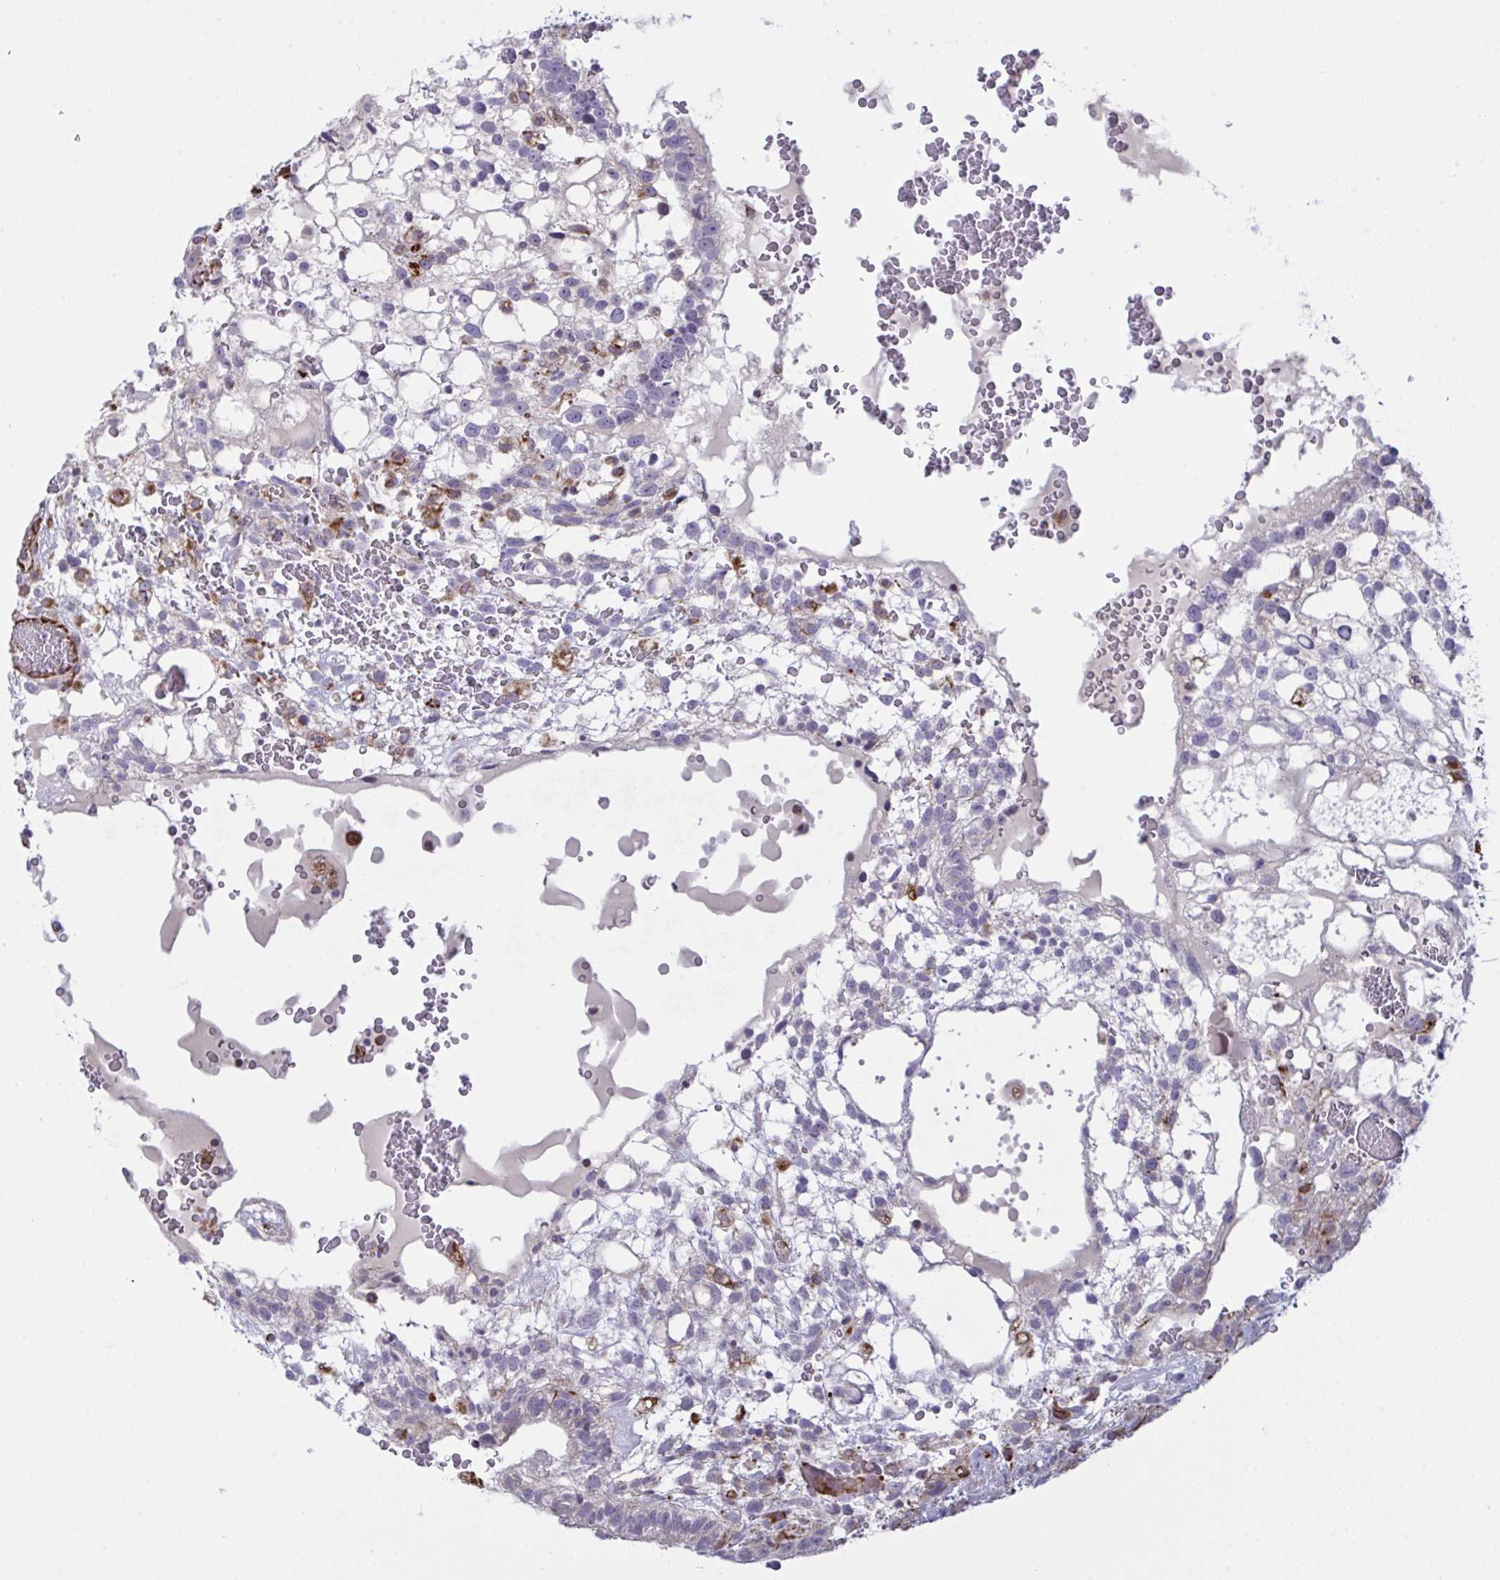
{"staining": {"intensity": "negative", "quantity": "none", "location": "none"}, "tissue": "testis cancer", "cell_type": "Tumor cells", "image_type": "cancer", "snomed": [{"axis": "morphology", "description": "Normal tissue, NOS"}, {"axis": "morphology", "description": "Carcinoma, Embryonal, NOS"}, {"axis": "topography", "description": "Testis"}], "caption": "Photomicrograph shows no protein staining in tumor cells of embryonal carcinoma (testis) tissue. The staining is performed using DAB (3,3'-diaminobenzidine) brown chromogen with nuclei counter-stained in using hematoxylin.", "gene": "DCBLD1", "patient": {"sex": "male", "age": 32}}